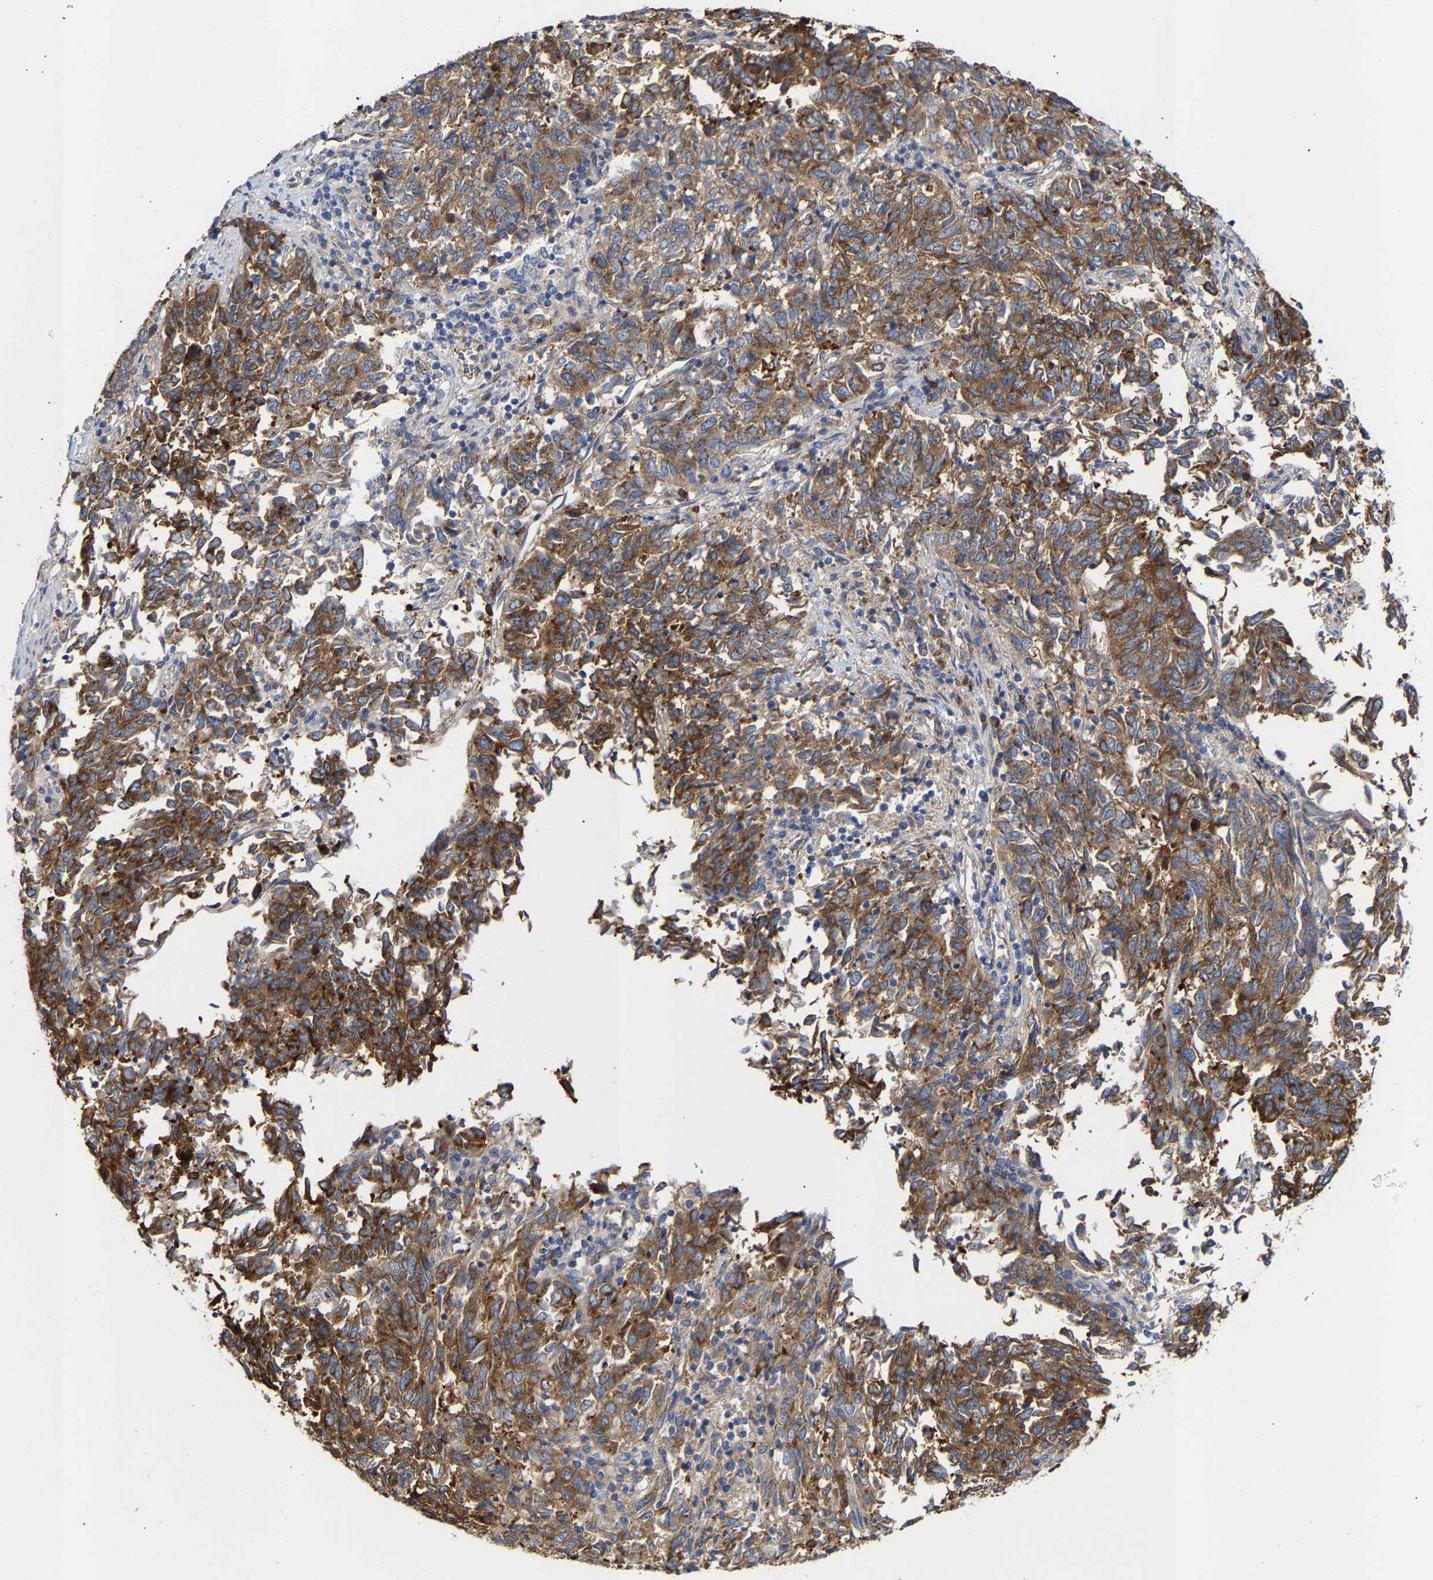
{"staining": {"intensity": "strong", "quantity": ">75%", "location": "cytoplasmic/membranous"}, "tissue": "endometrial cancer", "cell_type": "Tumor cells", "image_type": "cancer", "snomed": [{"axis": "morphology", "description": "Adenocarcinoma, NOS"}, {"axis": "topography", "description": "Endometrium"}], "caption": "IHC of endometrial cancer (adenocarcinoma) shows high levels of strong cytoplasmic/membranous expression in approximately >75% of tumor cells.", "gene": "PPP1R15A", "patient": {"sex": "female", "age": 80}}